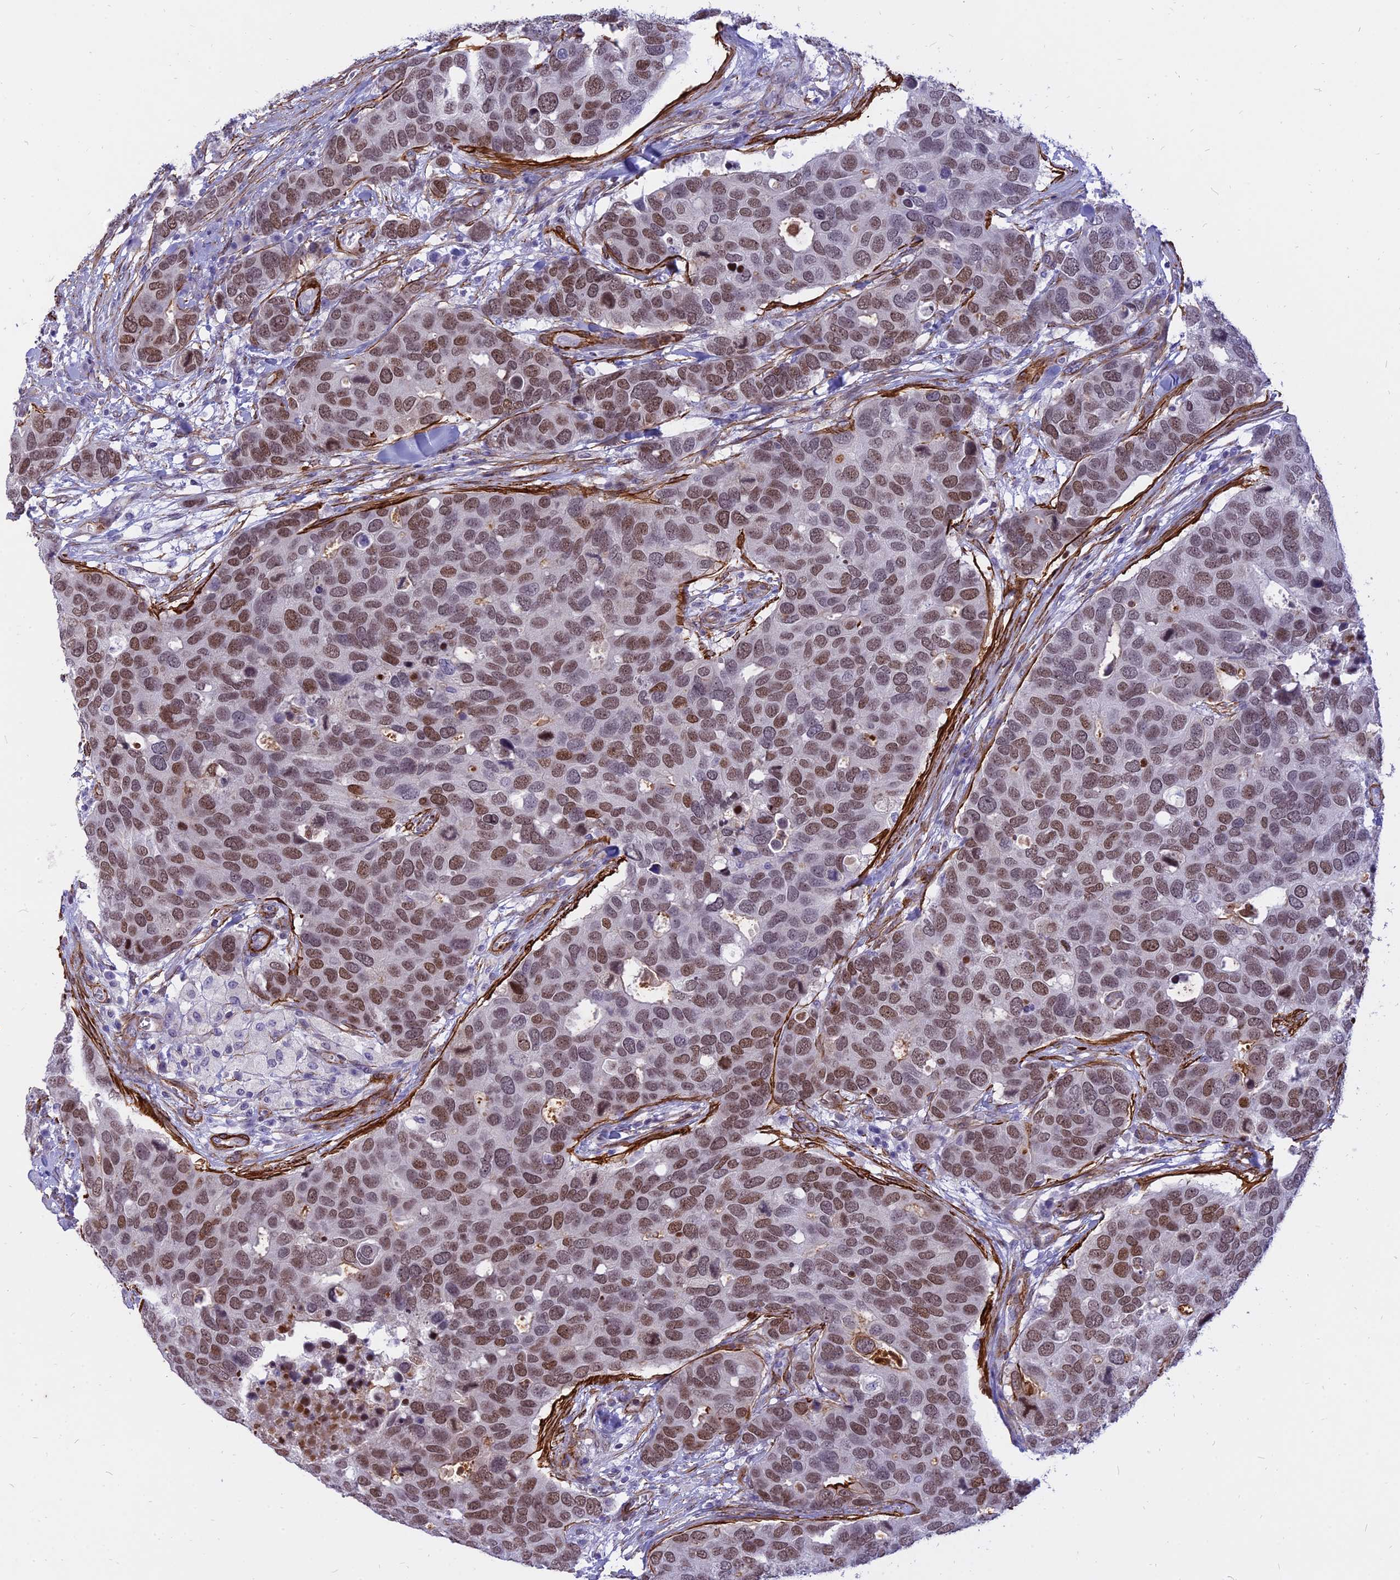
{"staining": {"intensity": "moderate", "quantity": ">75%", "location": "nuclear"}, "tissue": "breast cancer", "cell_type": "Tumor cells", "image_type": "cancer", "snomed": [{"axis": "morphology", "description": "Duct carcinoma"}, {"axis": "topography", "description": "Breast"}], "caption": "Moderate nuclear staining is present in approximately >75% of tumor cells in breast cancer (invasive ductal carcinoma).", "gene": "CENPV", "patient": {"sex": "female", "age": 83}}